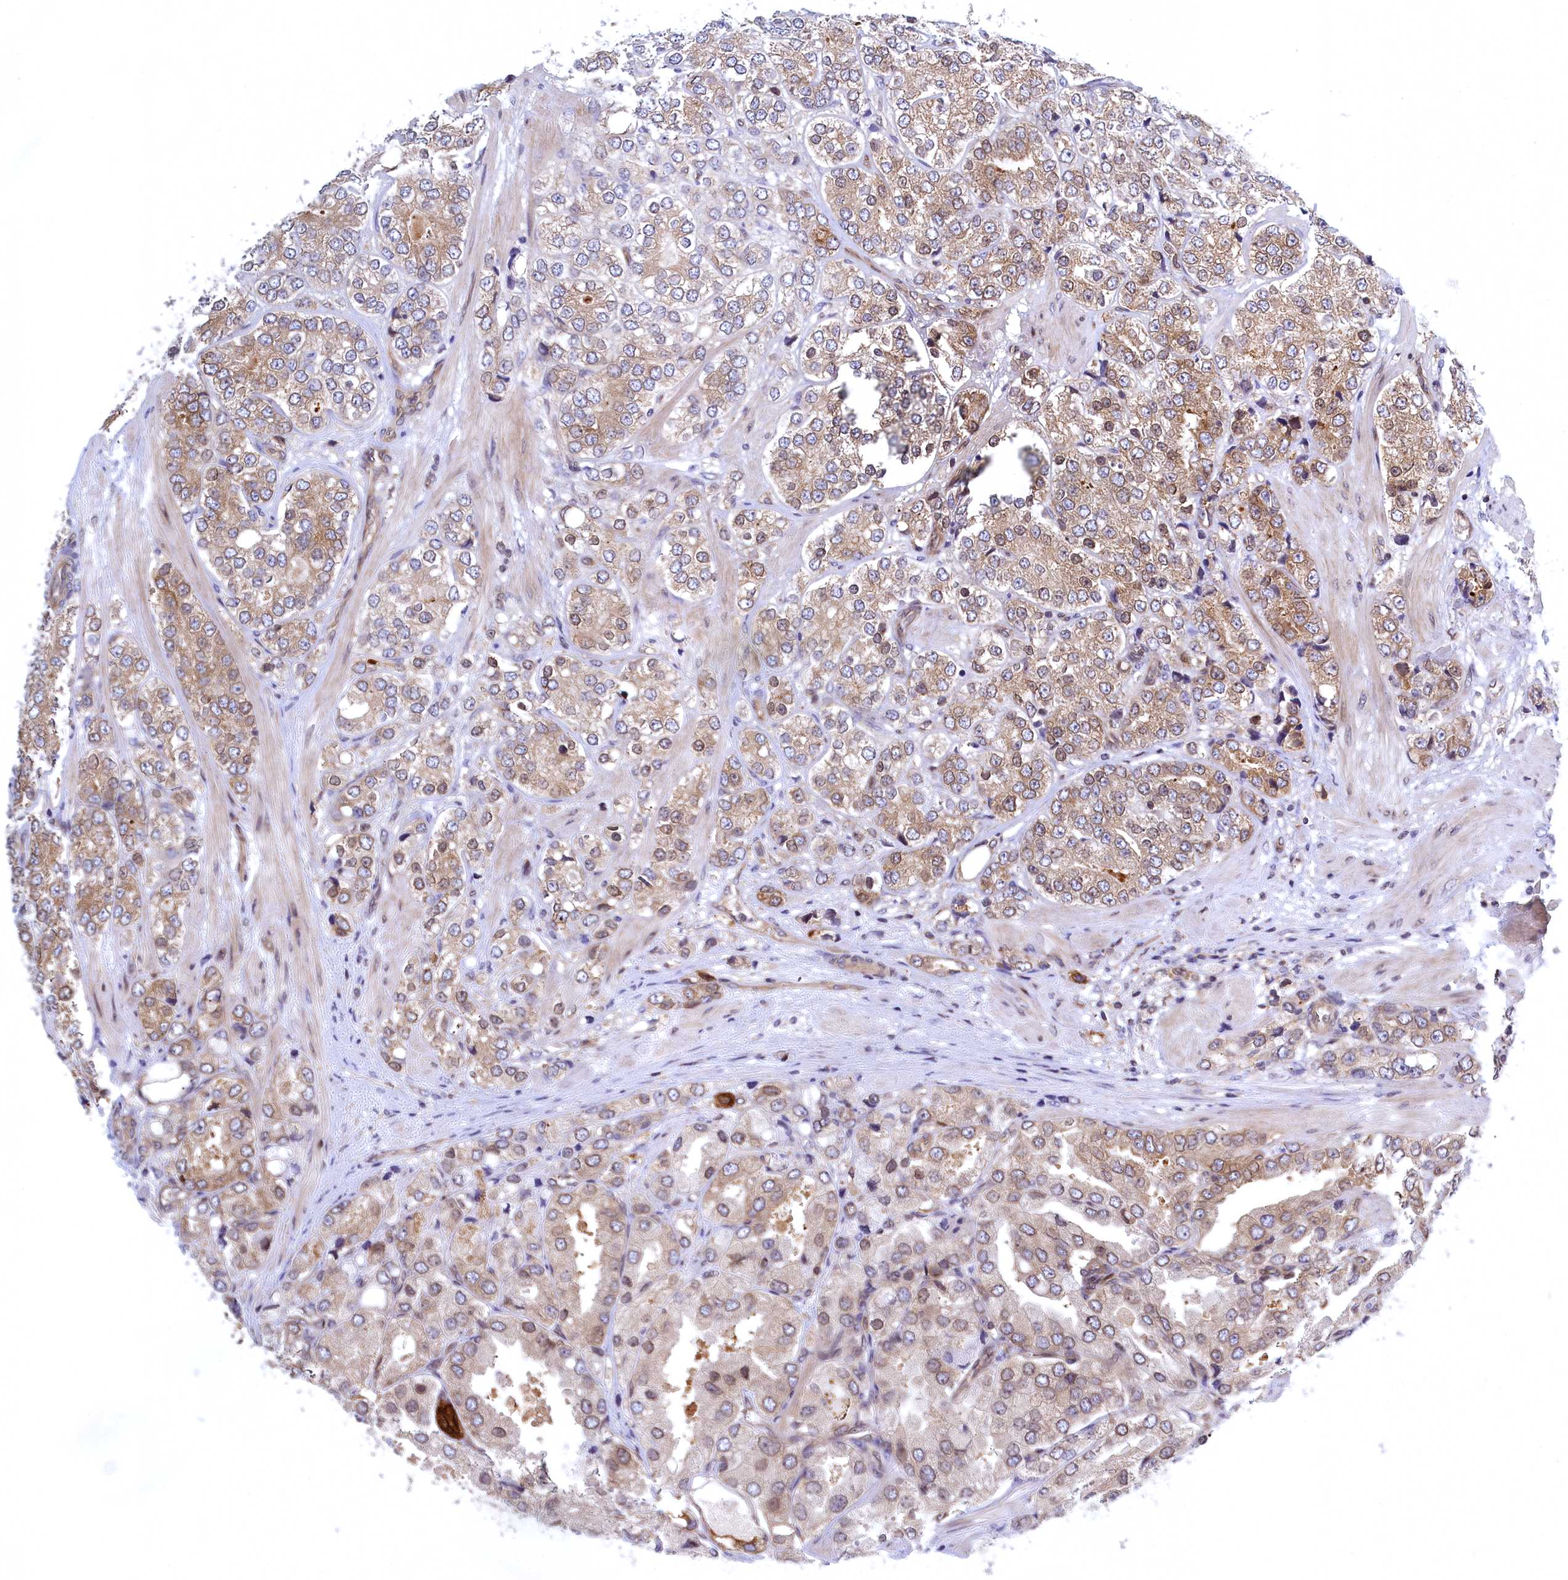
{"staining": {"intensity": "moderate", "quantity": "25%-75%", "location": "cytoplasmic/membranous,nuclear"}, "tissue": "prostate cancer", "cell_type": "Tumor cells", "image_type": "cancer", "snomed": [{"axis": "morphology", "description": "Adenocarcinoma, High grade"}, {"axis": "topography", "description": "Prostate"}], "caption": "Immunohistochemistry (IHC) (DAB (3,3'-diaminobenzidine)) staining of prostate cancer (high-grade adenocarcinoma) reveals moderate cytoplasmic/membranous and nuclear protein positivity in approximately 25%-75% of tumor cells.", "gene": "NAA10", "patient": {"sex": "male", "age": 50}}